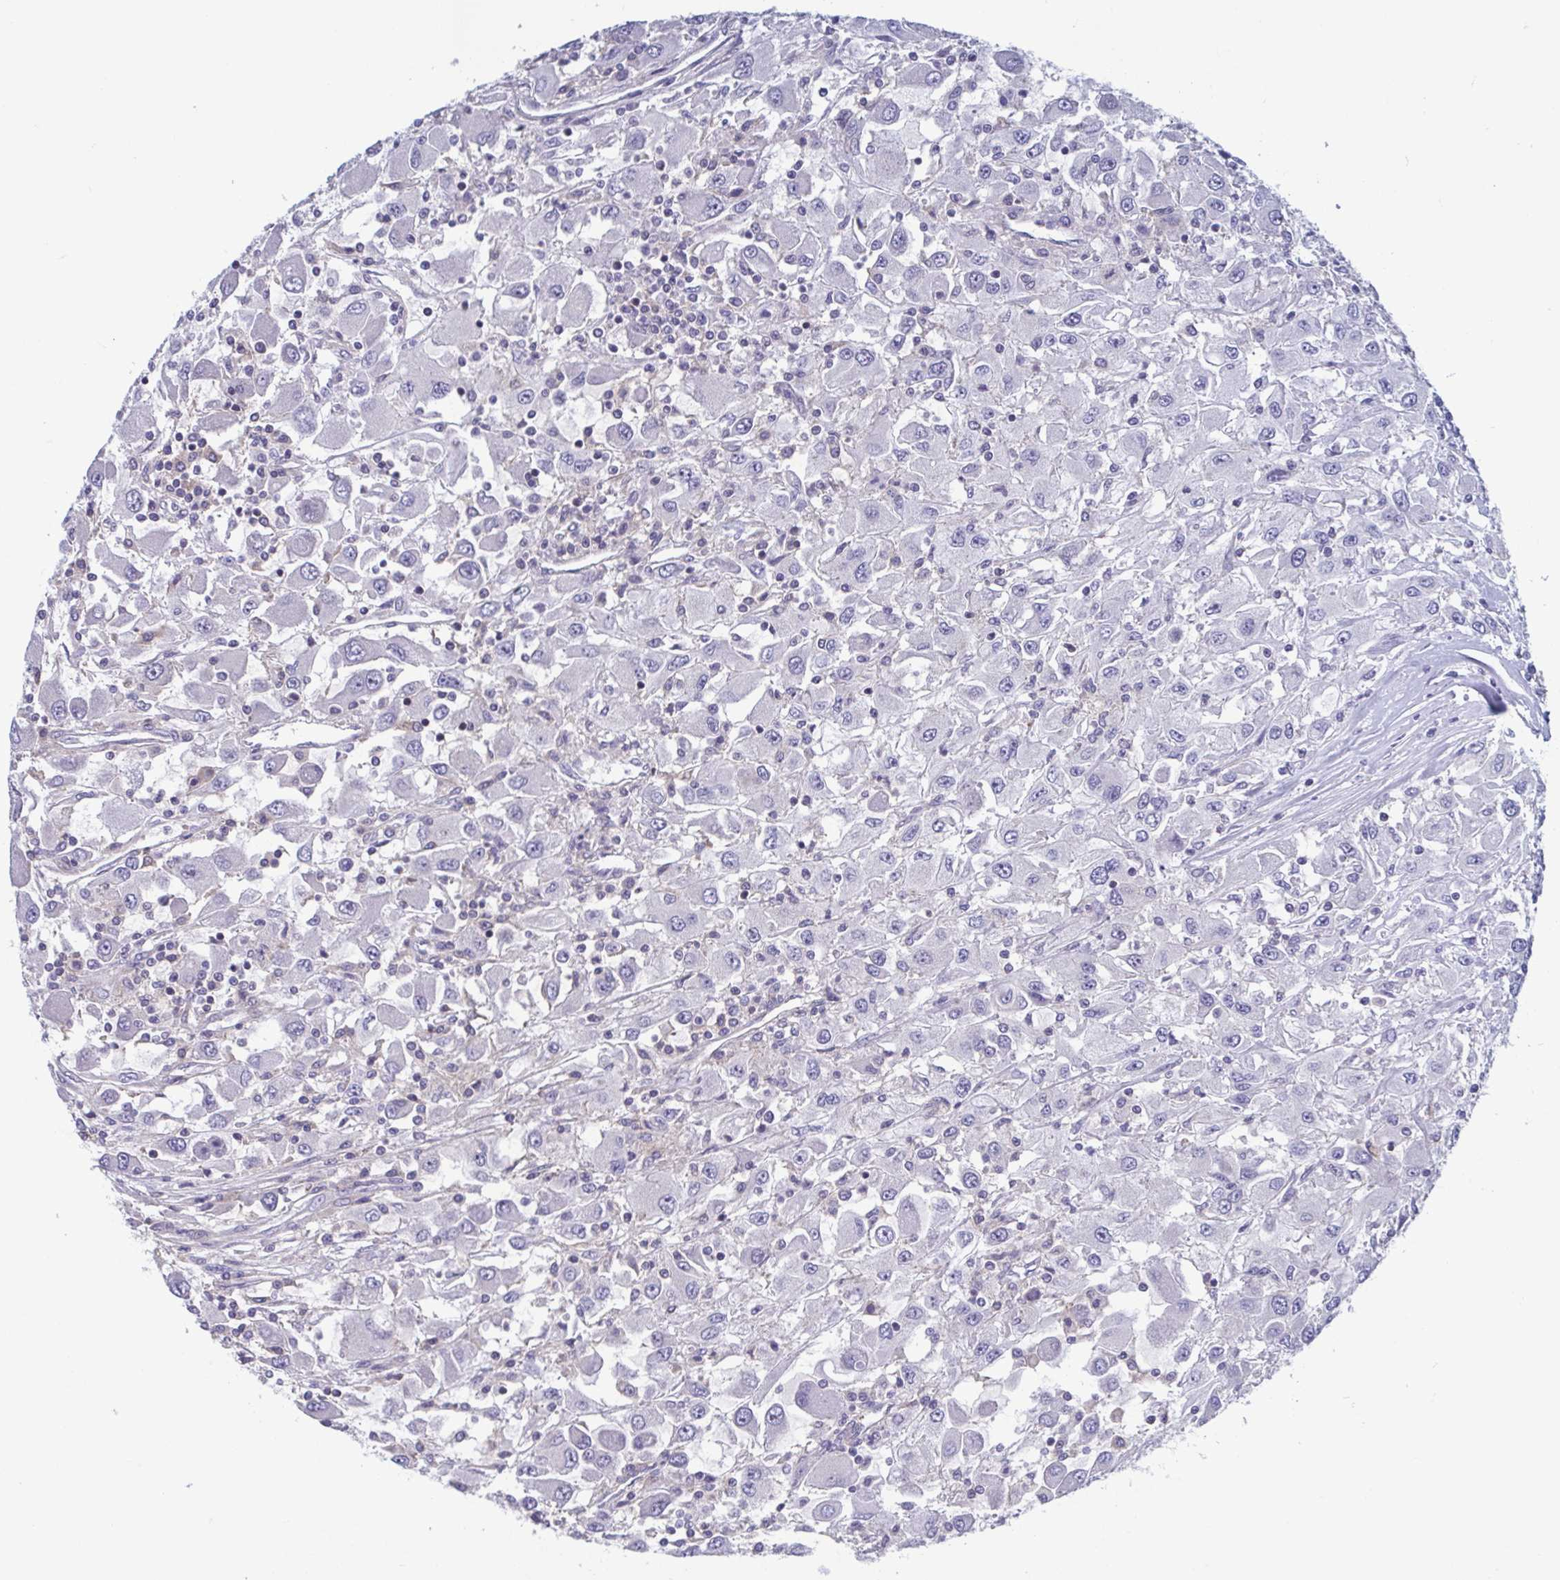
{"staining": {"intensity": "negative", "quantity": "none", "location": "none"}, "tissue": "renal cancer", "cell_type": "Tumor cells", "image_type": "cancer", "snomed": [{"axis": "morphology", "description": "Adenocarcinoma, NOS"}, {"axis": "topography", "description": "Kidney"}], "caption": "Immunohistochemical staining of human renal cancer (adenocarcinoma) displays no significant positivity in tumor cells. Nuclei are stained in blue.", "gene": "LRRC38", "patient": {"sex": "female", "age": 67}}